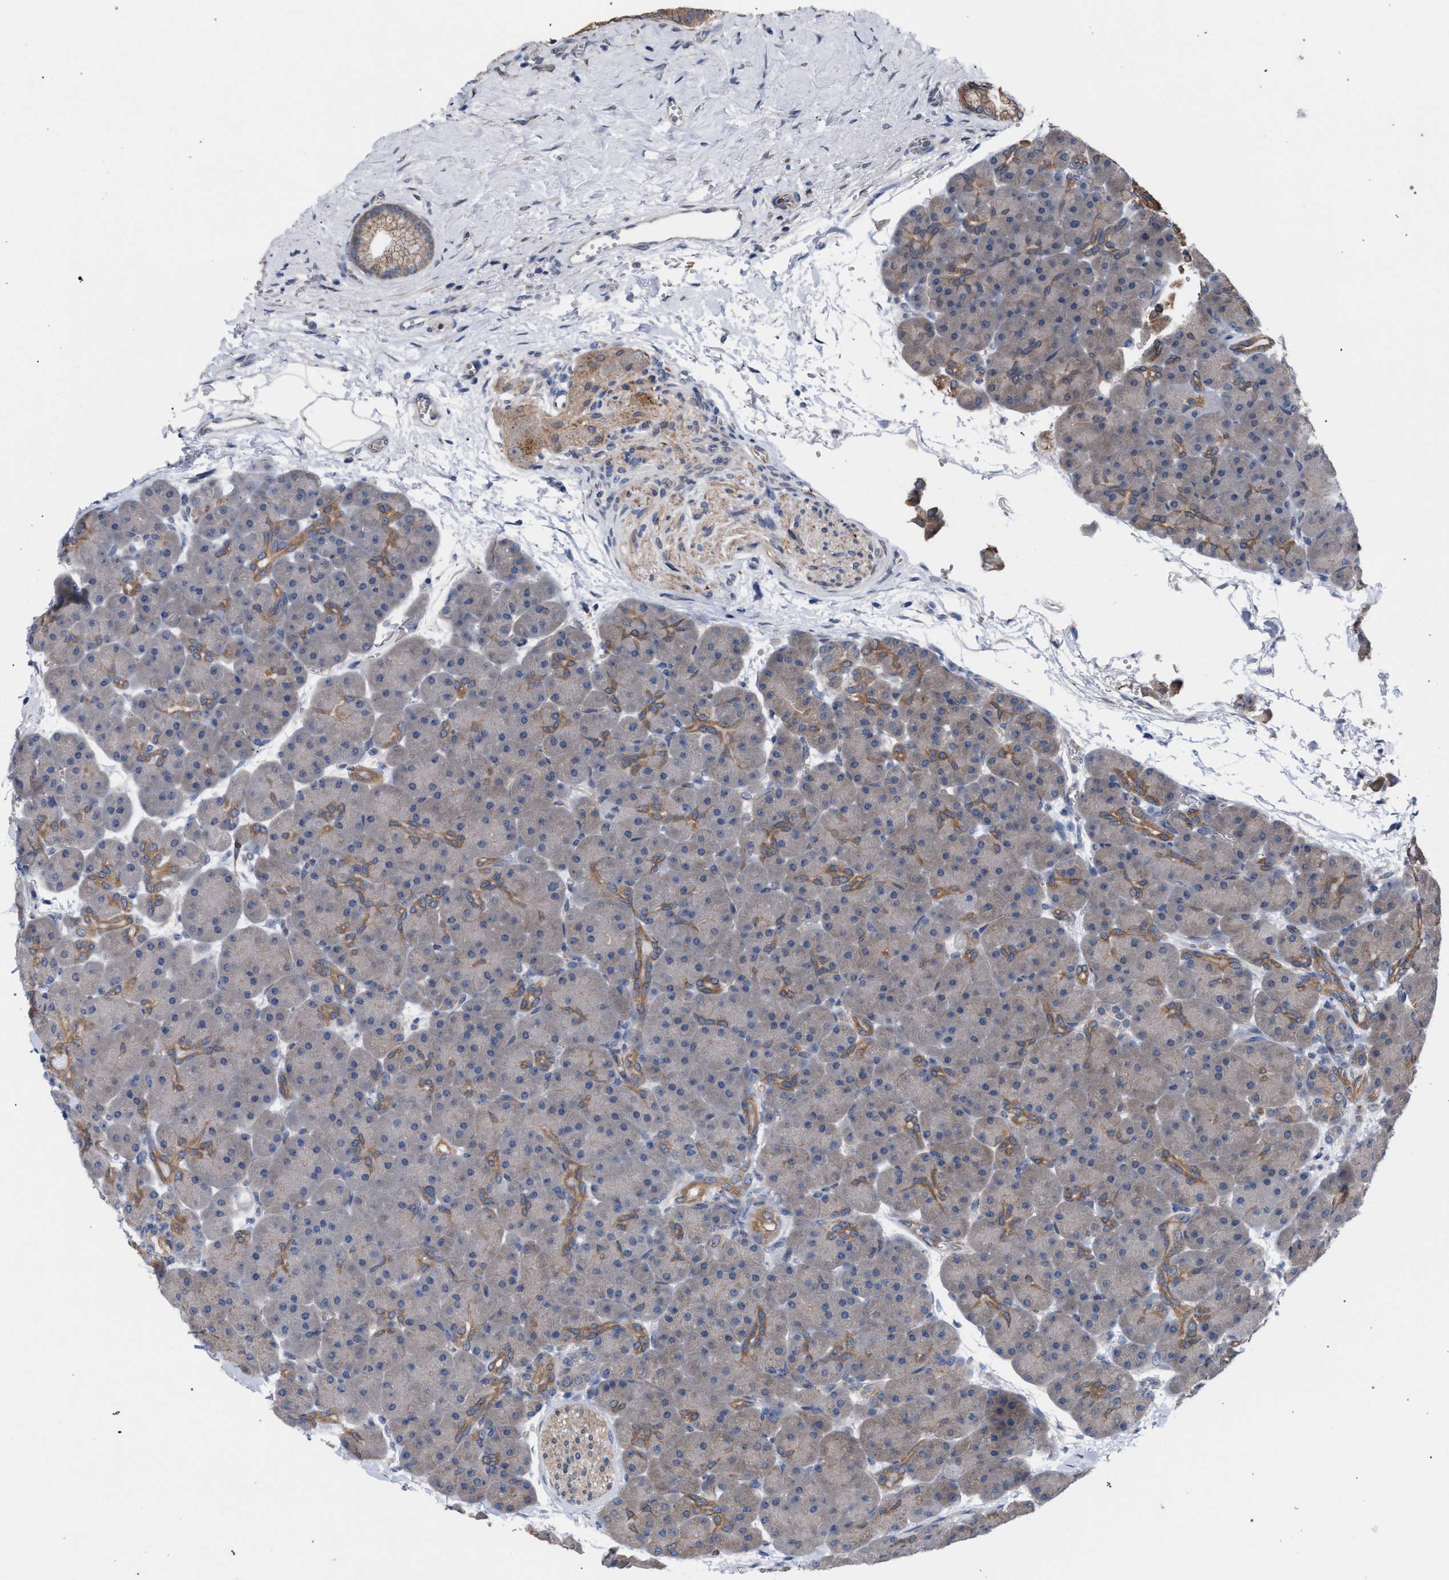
{"staining": {"intensity": "moderate", "quantity": "<25%", "location": "cytoplasmic/membranous"}, "tissue": "pancreas", "cell_type": "Exocrine glandular cells", "image_type": "normal", "snomed": [{"axis": "morphology", "description": "Normal tissue, NOS"}, {"axis": "topography", "description": "Pancreas"}], "caption": "Protein expression analysis of benign human pancreas reveals moderate cytoplasmic/membranous expression in about <25% of exocrine glandular cells.", "gene": "ARPC5L", "patient": {"sex": "male", "age": 66}}